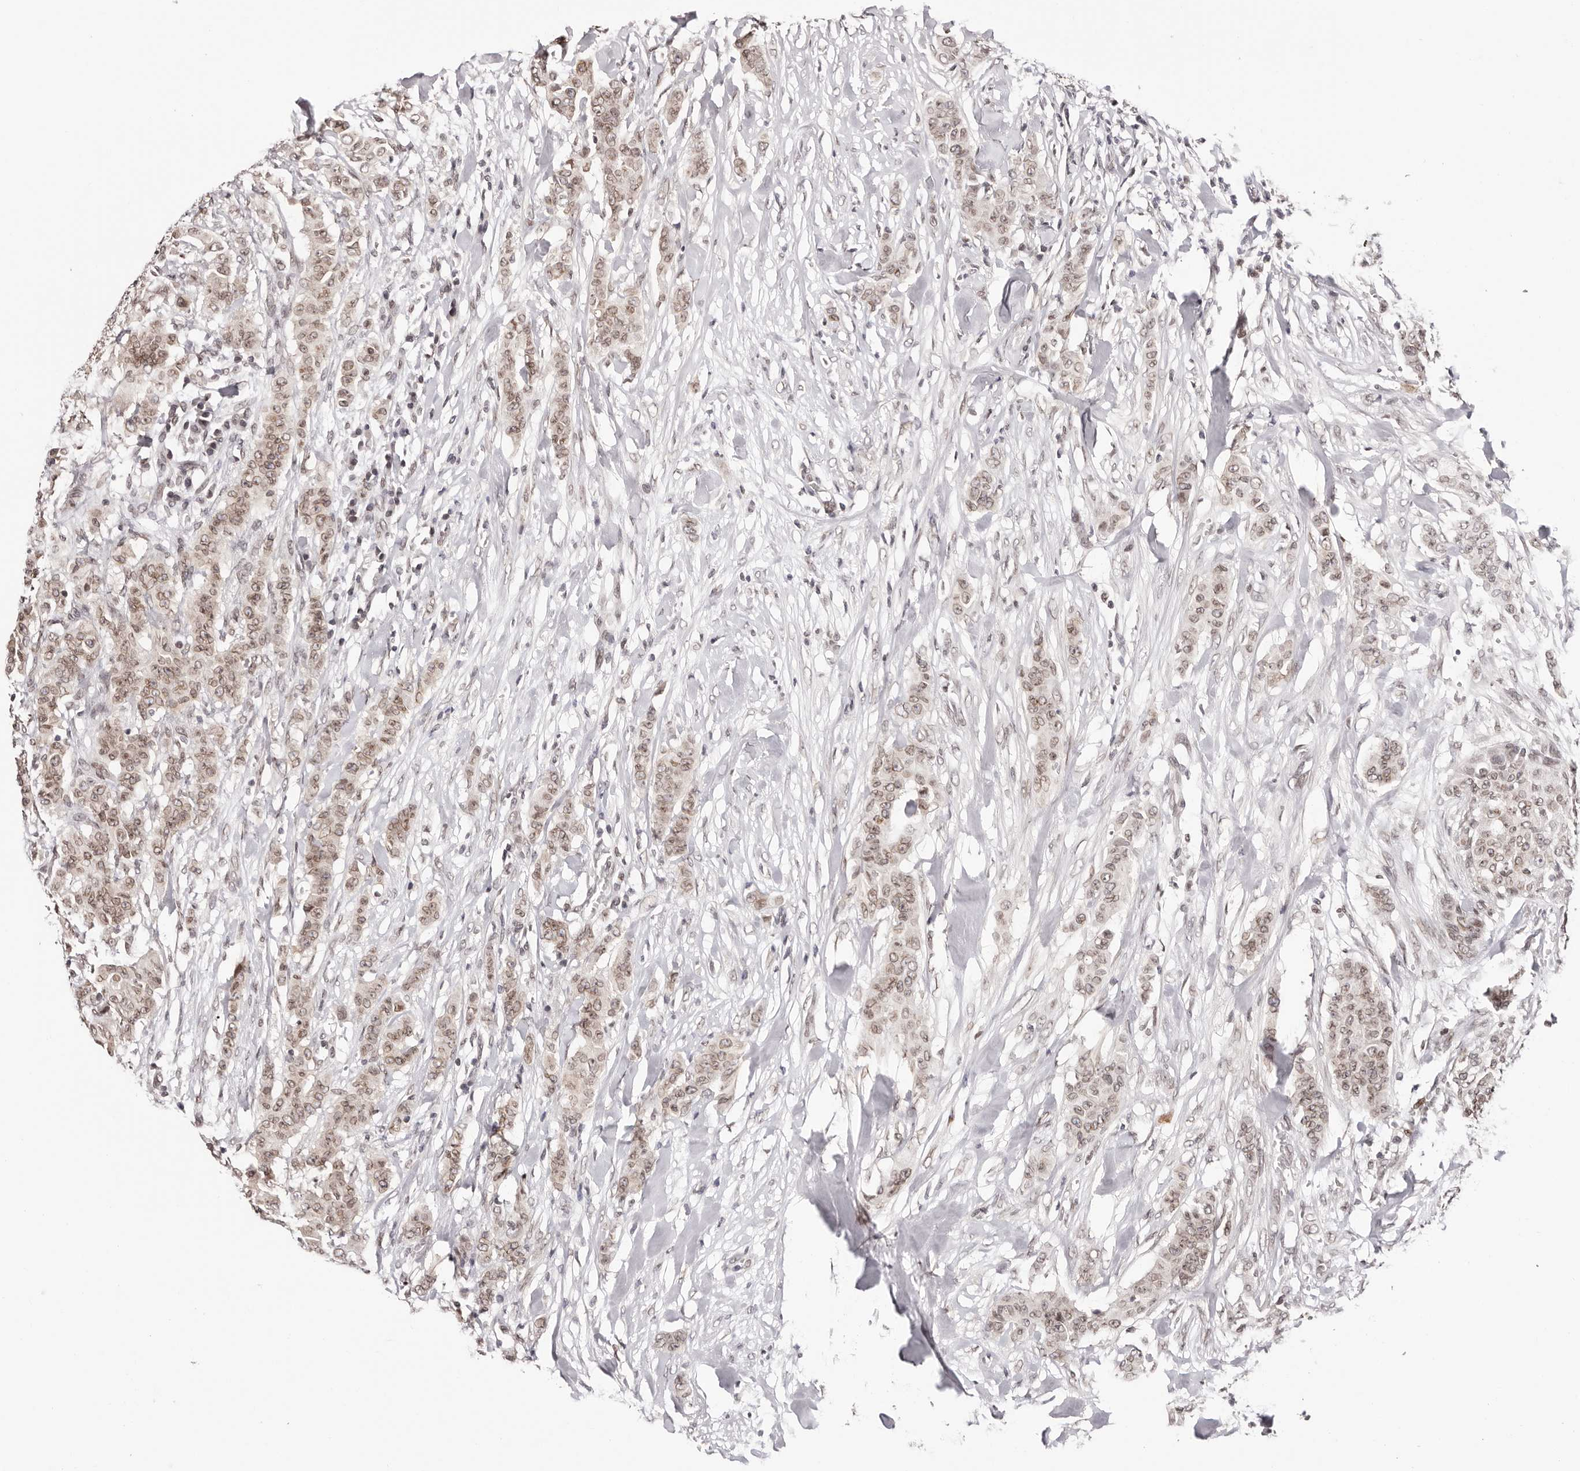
{"staining": {"intensity": "moderate", "quantity": ">75%", "location": "cytoplasmic/membranous,nuclear"}, "tissue": "breast cancer", "cell_type": "Tumor cells", "image_type": "cancer", "snomed": [{"axis": "morphology", "description": "Duct carcinoma"}, {"axis": "topography", "description": "Breast"}], "caption": "Brown immunohistochemical staining in human breast cancer (intraductal carcinoma) reveals moderate cytoplasmic/membranous and nuclear expression in approximately >75% of tumor cells.", "gene": "NUP153", "patient": {"sex": "female", "age": 40}}